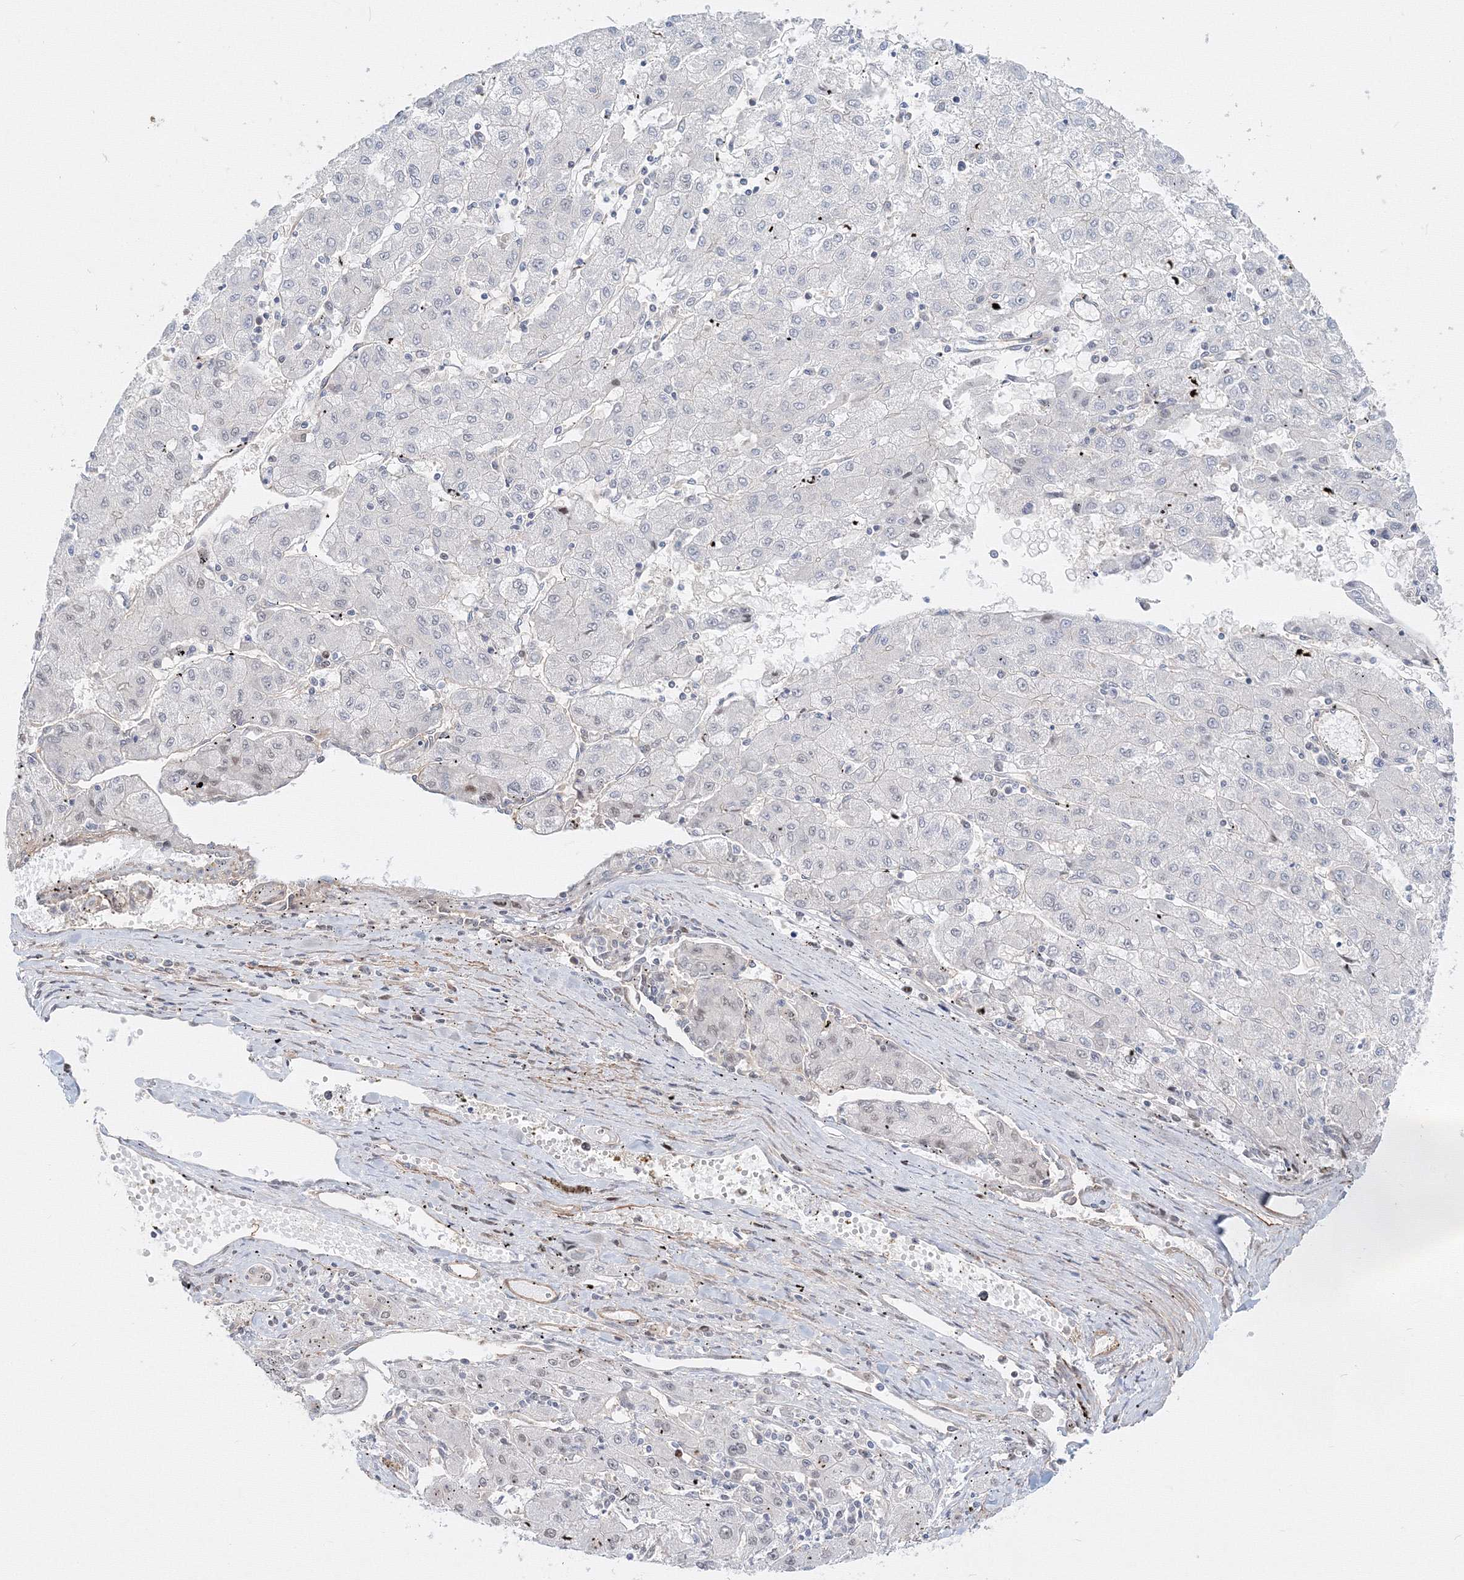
{"staining": {"intensity": "negative", "quantity": "none", "location": "none"}, "tissue": "liver cancer", "cell_type": "Tumor cells", "image_type": "cancer", "snomed": [{"axis": "morphology", "description": "Carcinoma, Hepatocellular, NOS"}, {"axis": "topography", "description": "Liver"}], "caption": "A micrograph of human hepatocellular carcinoma (liver) is negative for staining in tumor cells.", "gene": "ARHGAP21", "patient": {"sex": "male", "age": 72}}